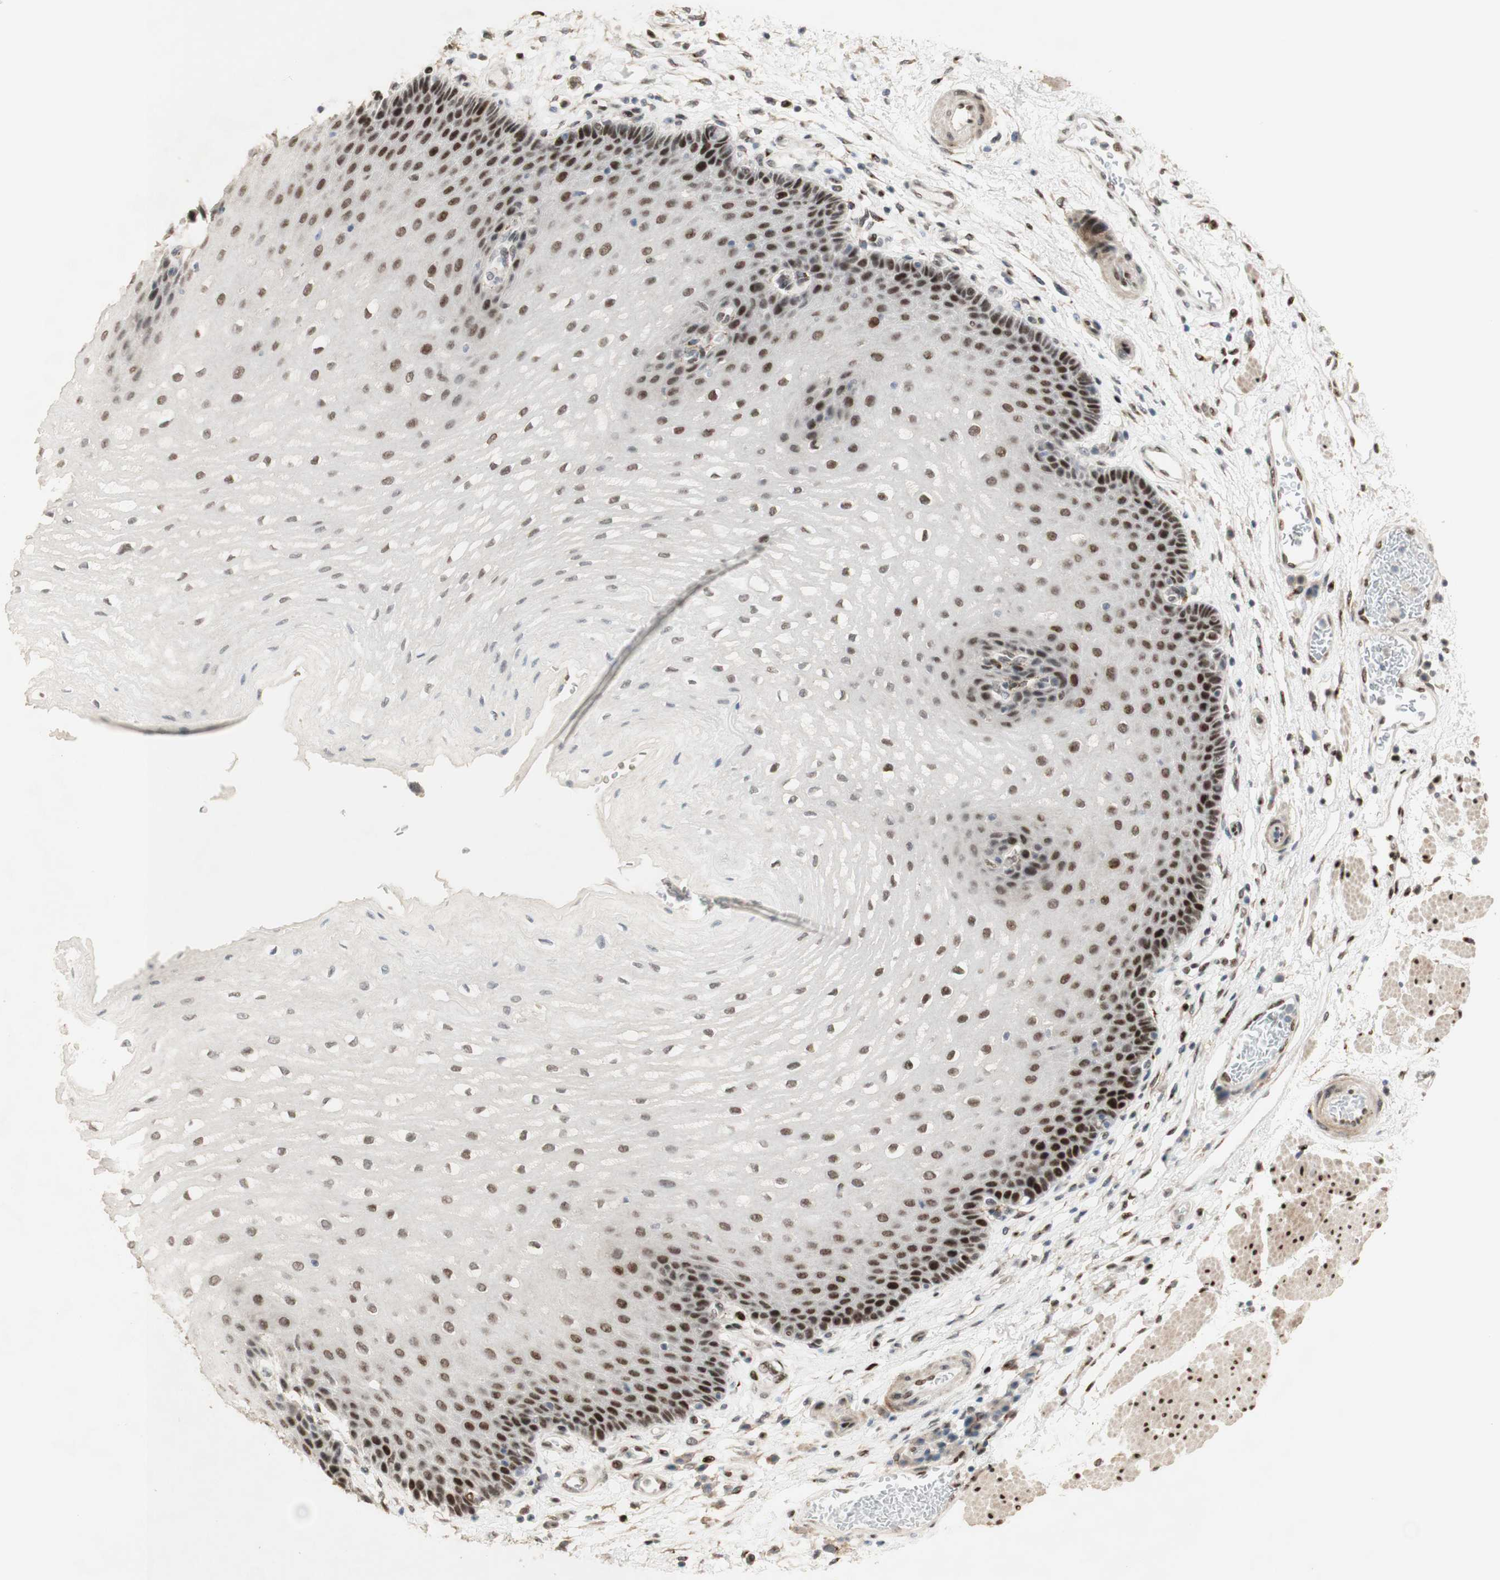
{"staining": {"intensity": "moderate", "quantity": ">75%", "location": "nuclear"}, "tissue": "esophagus", "cell_type": "Squamous epithelial cells", "image_type": "normal", "snomed": [{"axis": "morphology", "description": "Normal tissue, NOS"}, {"axis": "topography", "description": "Esophagus"}], "caption": "Immunohistochemical staining of normal human esophagus exhibits >75% levels of moderate nuclear protein positivity in about >75% of squamous epithelial cells.", "gene": "FOXP1", "patient": {"sex": "male", "age": 54}}